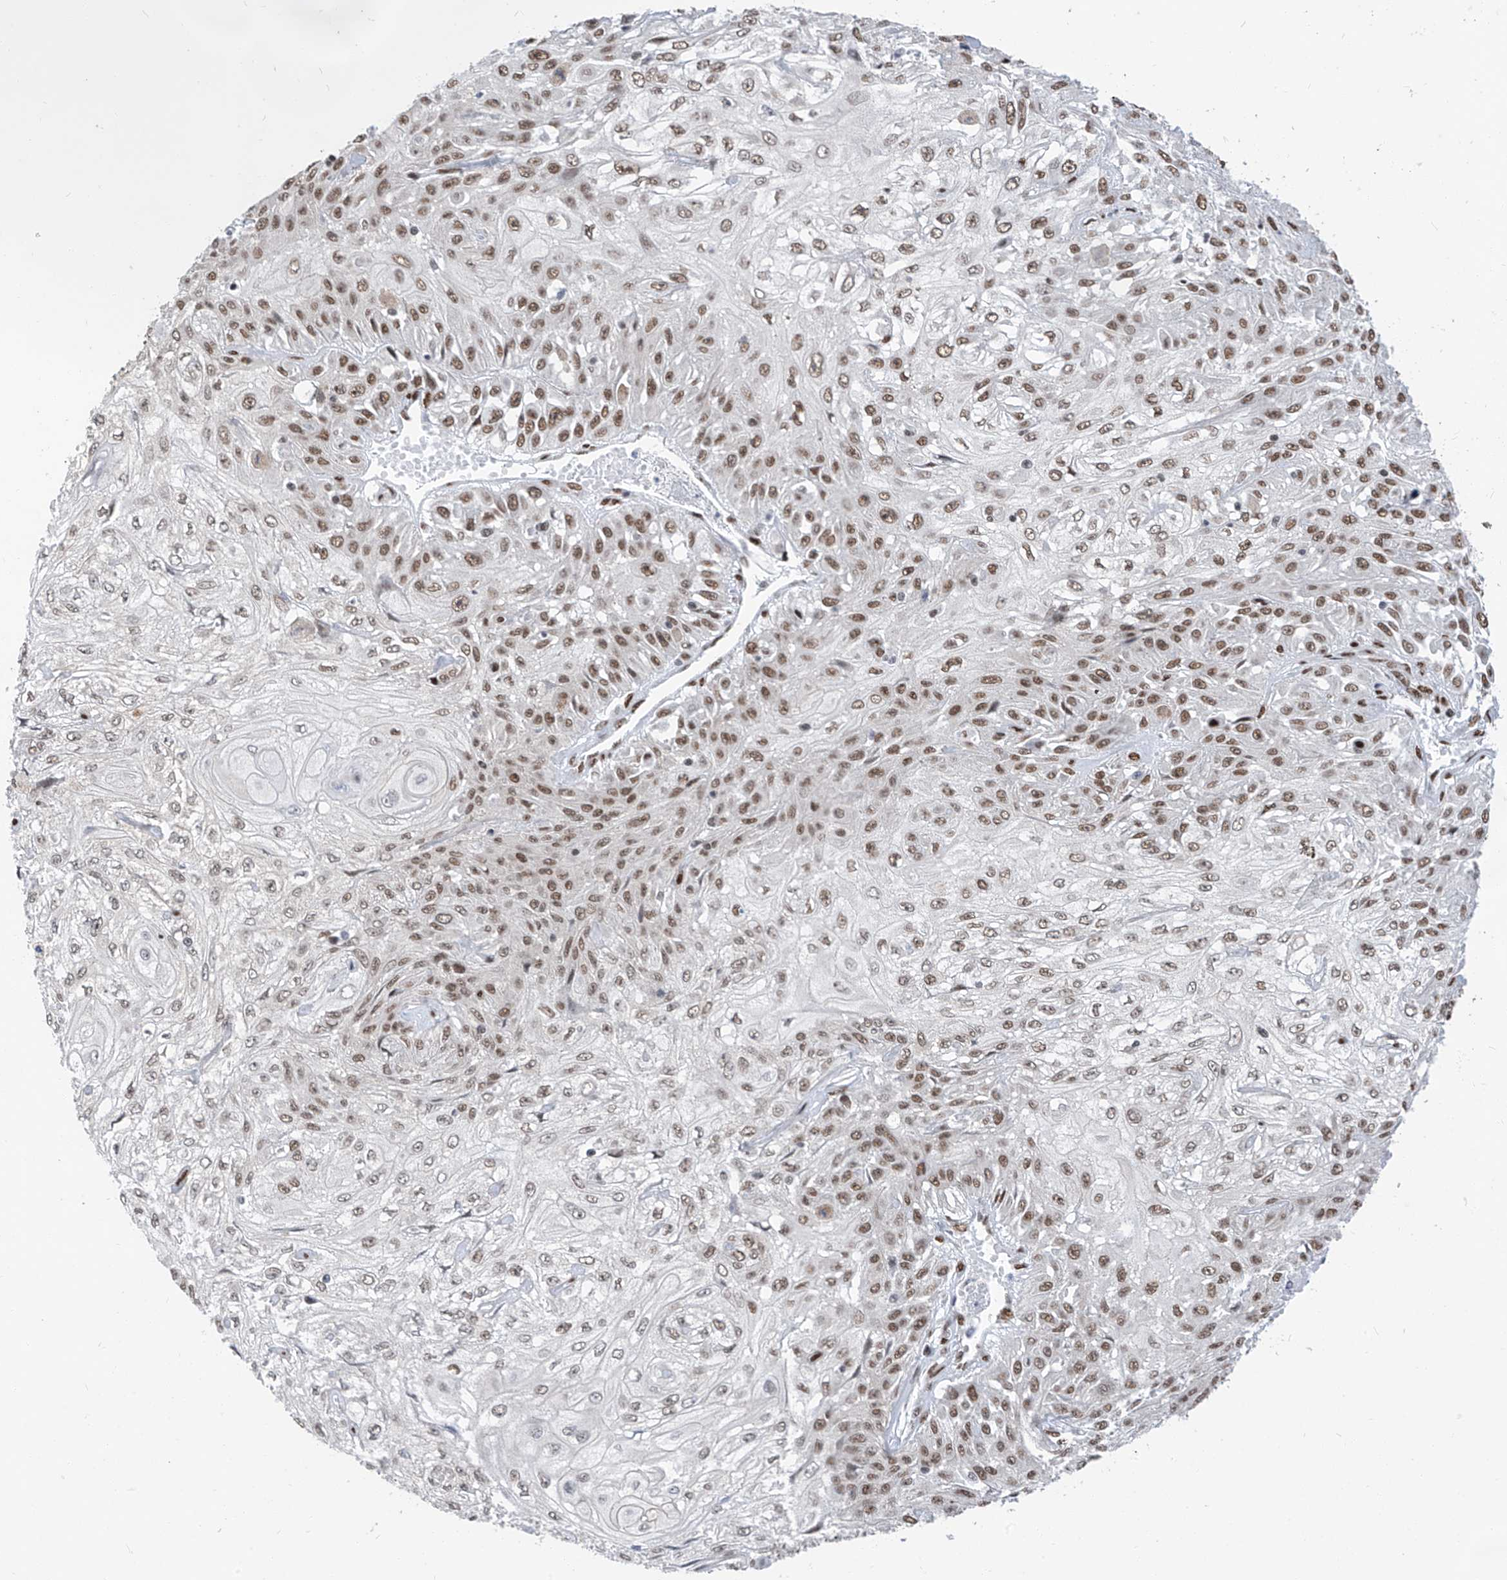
{"staining": {"intensity": "moderate", "quantity": ">75%", "location": "nuclear"}, "tissue": "skin cancer", "cell_type": "Tumor cells", "image_type": "cancer", "snomed": [{"axis": "morphology", "description": "Squamous cell carcinoma, NOS"}, {"axis": "morphology", "description": "Squamous cell carcinoma, metastatic, NOS"}, {"axis": "topography", "description": "Skin"}, {"axis": "topography", "description": "Lymph node"}], "caption": "Skin cancer (squamous cell carcinoma) stained for a protein demonstrates moderate nuclear positivity in tumor cells. (DAB = brown stain, brightfield microscopy at high magnification).", "gene": "KHSRP", "patient": {"sex": "male", "age": 75}}